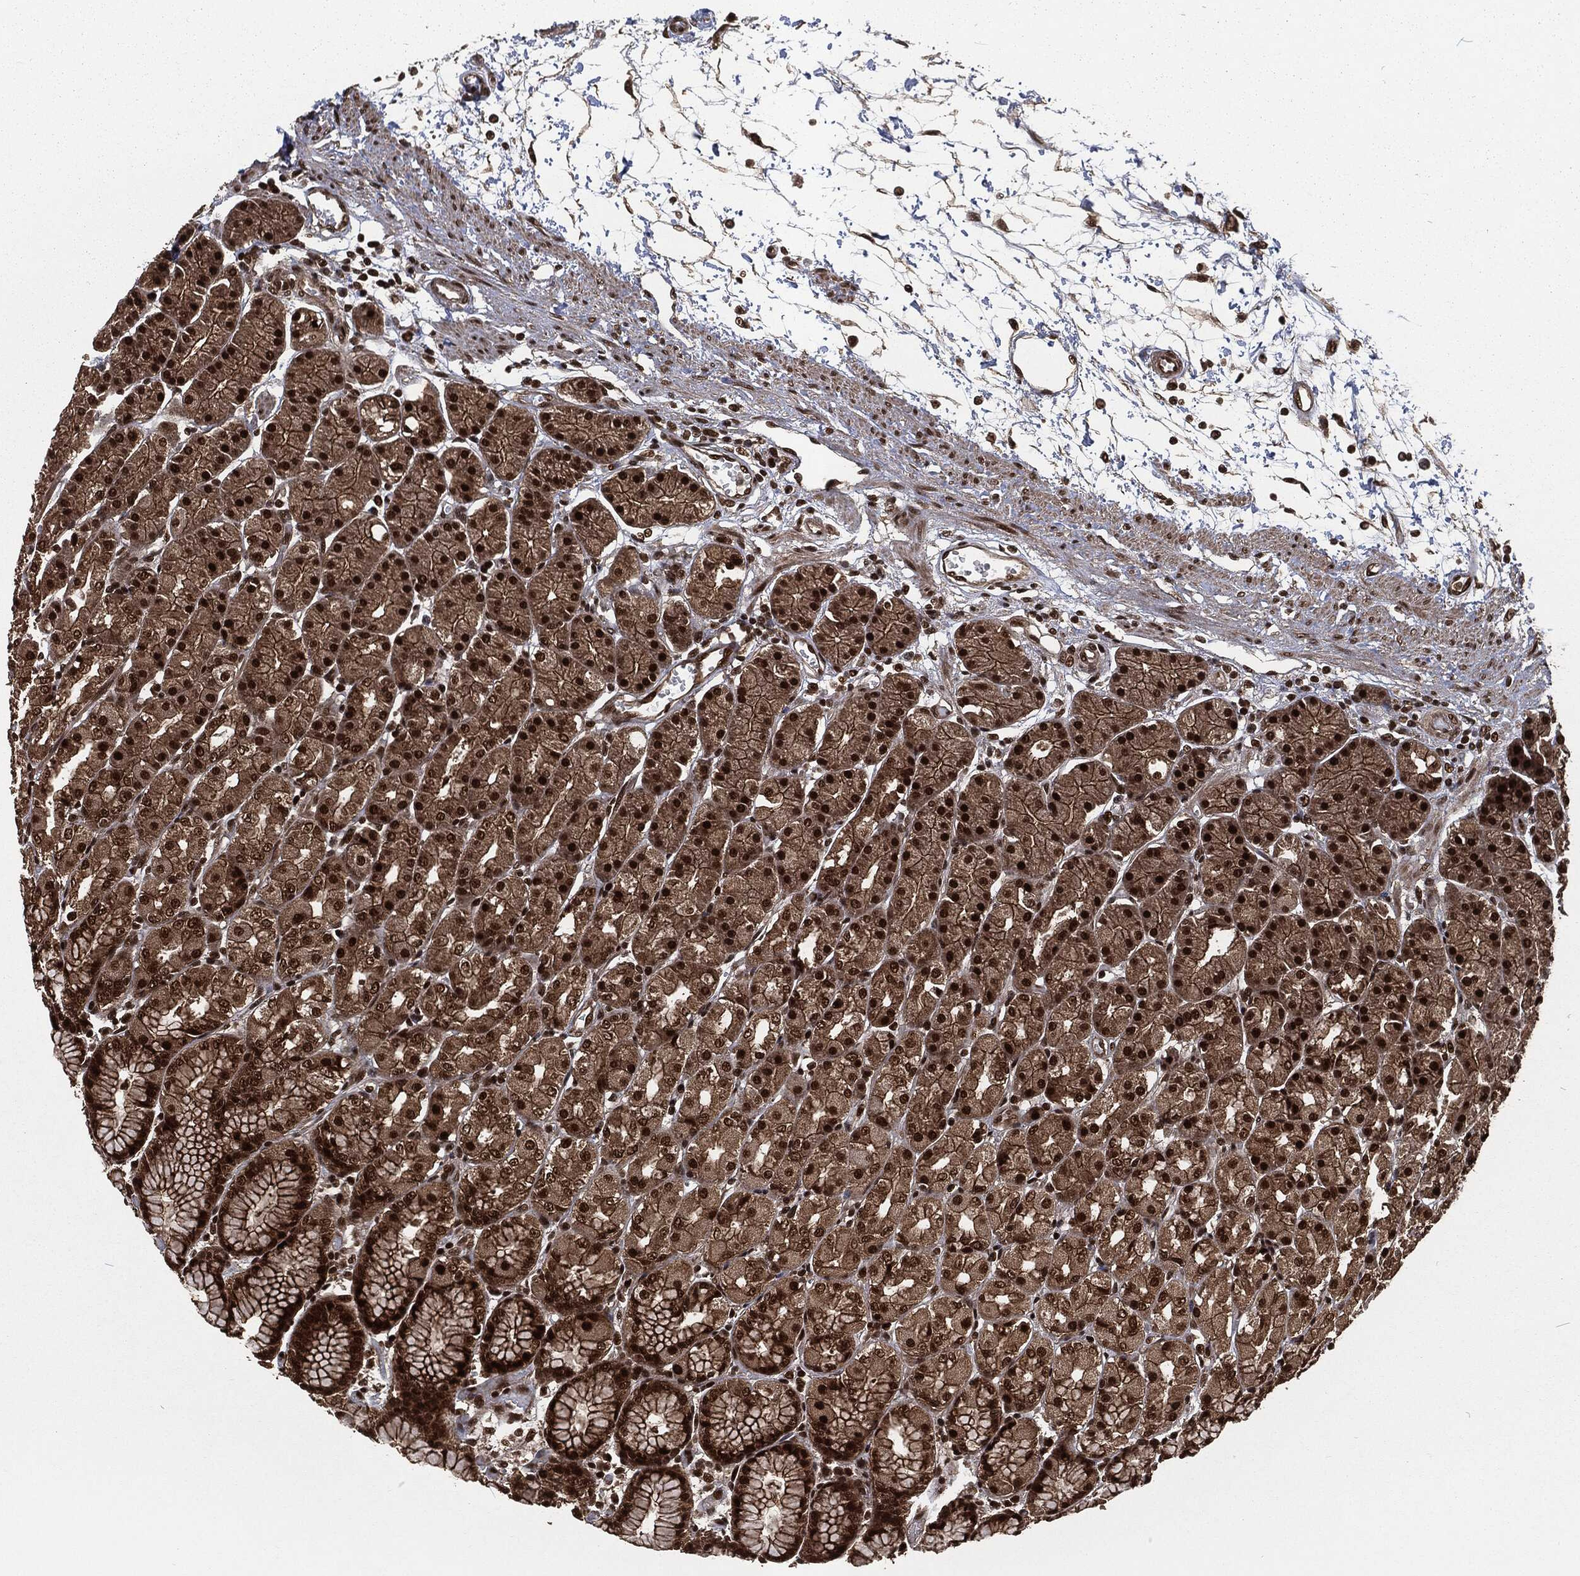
{"staining": {"intensity": "strong", "quantity": "25%-75%", "location": "cytoplasmic/membranous,nuclear"}, "tissue": "stomach", "cell_type": "Glandular cells", "image_type": "normal", "snomed": [{"axis": "morphology", "description": "Normal tissue, NOS"}, {"axis": "morphology", "description": "Adenocarcinoma, NOS"}, {"axis": "topography", "description": "Stomach"}], "caption": "Immunohistochemical staining of benign human stomach exhibits high levels of strong cytoplasmic/membranous,nuclear staining in approximately 25%-75% of glandular cells.", "gene": "NGRN", "patient": {"sex": "female", "age": 81}}